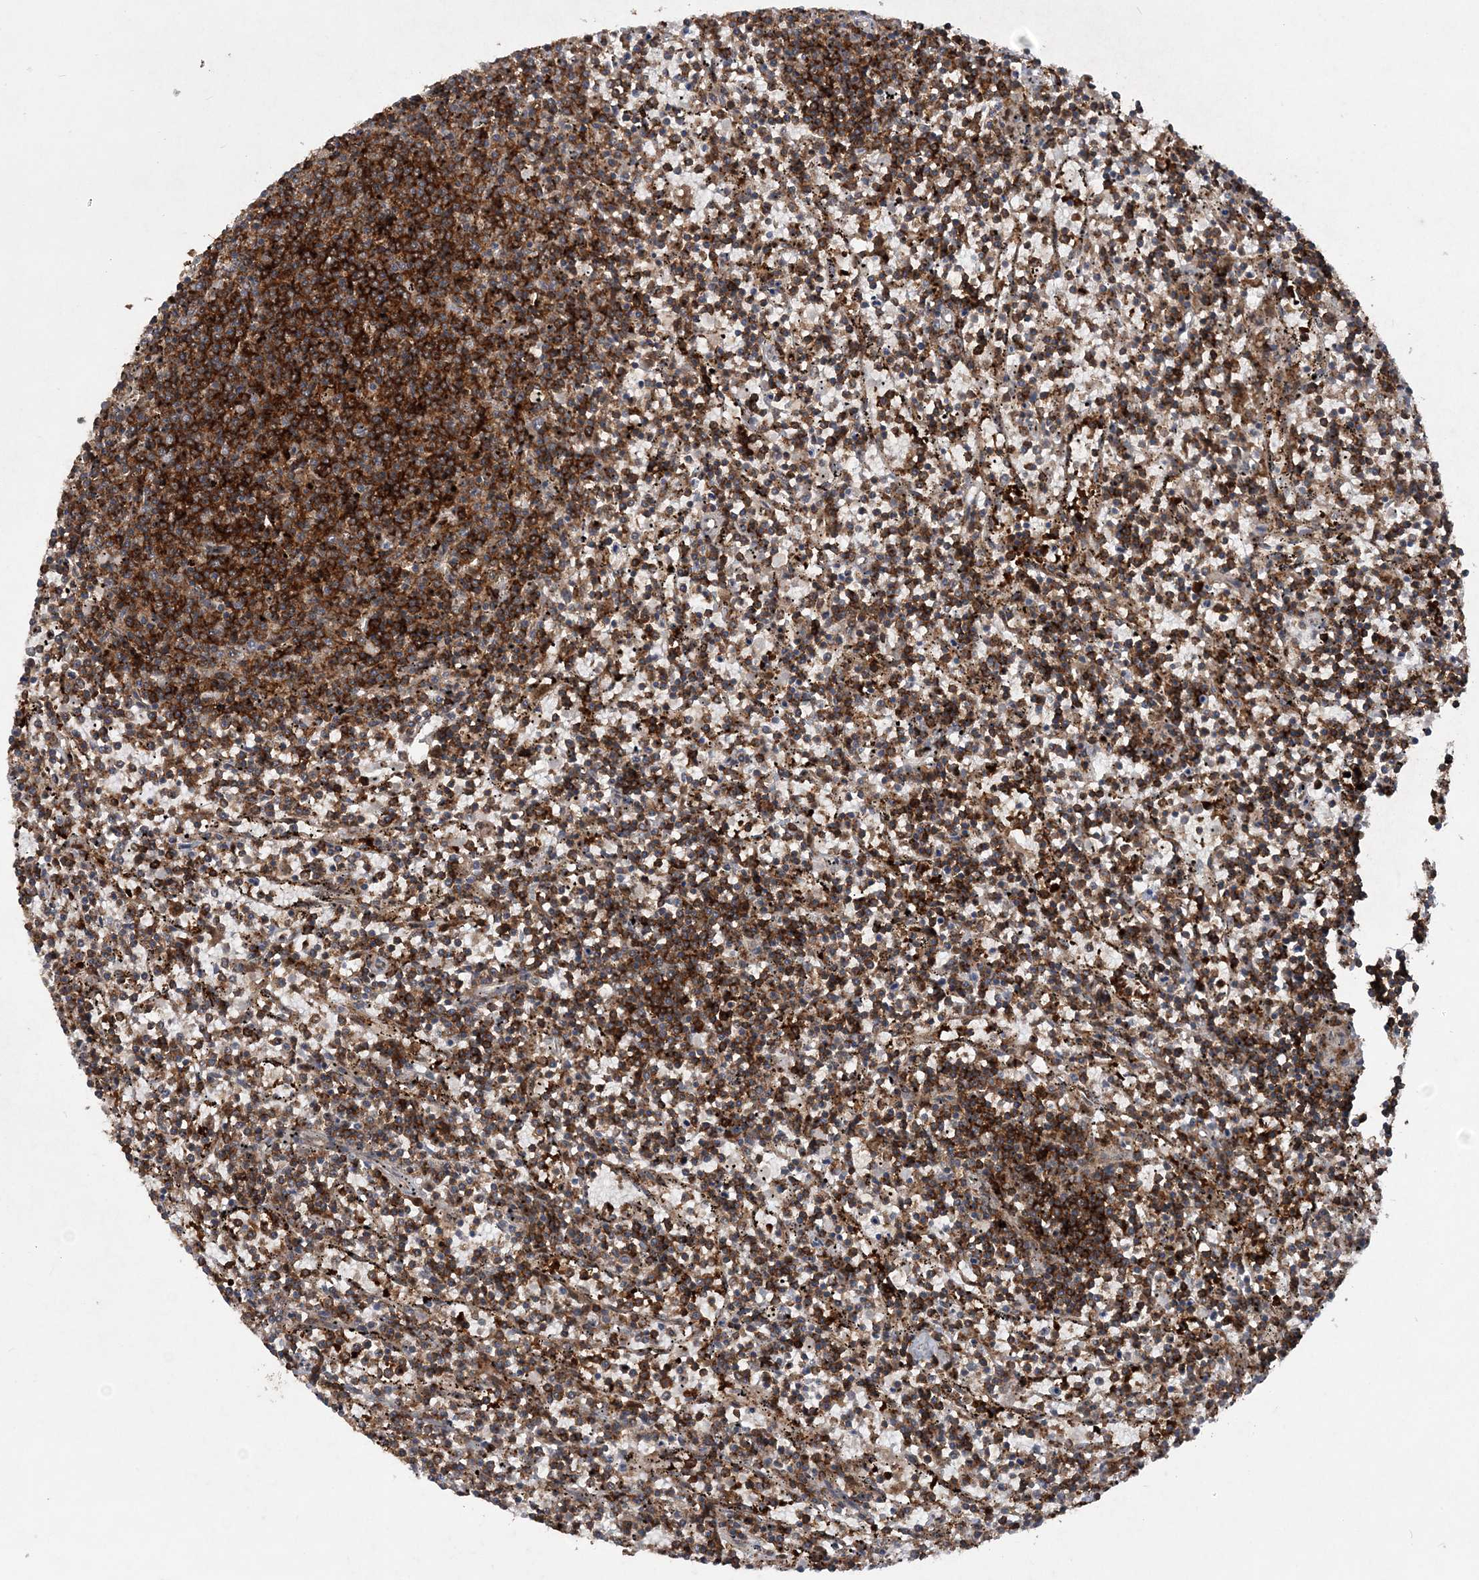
{"staining": {"intensity": "moderate", "quantity": ">75%", "location": "cytoplasmic/membranous"}, "tissue": "lymphoma", "cell_type": "Tumor cells", "image_type": "cancer", "snomed": [{"axis": "morphology", "description": "Malignant lymphoma, non-Hodgkin's type, Low grade"}, {"axis": "topography", "description": "Spleen"}], "caption": "Lymphoma stained with a brown dye reveals moderate cytoplasmic/membranous positive staining in approximately >75% of tumor cells.", "gene": "LACC1", "patient": {"sex": "female", "age": 50}}